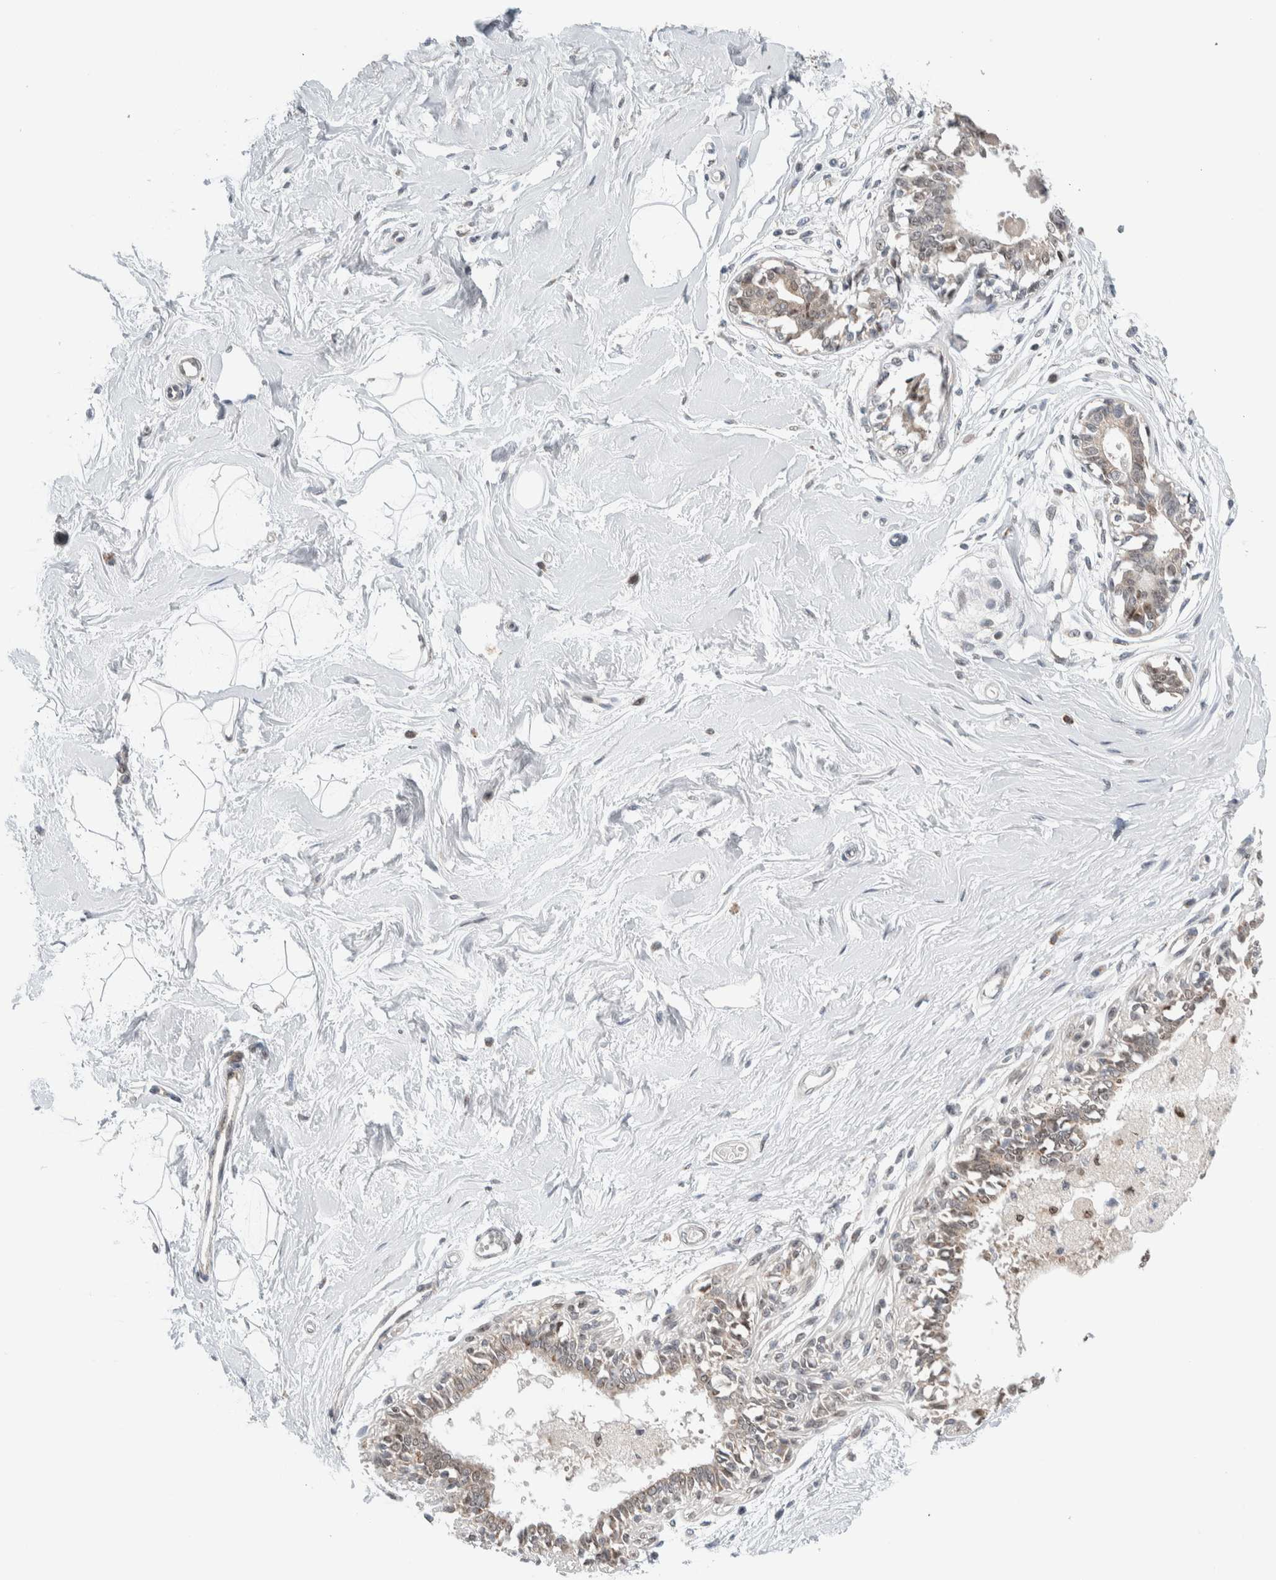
{"staining": {"intensity": "negative", "quantity": "none", "location": "none"}, "tissue": "breast", "cell_type": "Adipocytes", "image_type": "normal", "snomed": [{"axis": "morphology", "description": "Normal tissue, NOS"}, {"axis": "topography", "description": "Breast"}], "caption": "Breast stained for a protein using immunohistochemistry (IHC) shows no staining adipocytes.", "gene": "NEUROD1", "patient": {"sex": "female", "age": 45}}